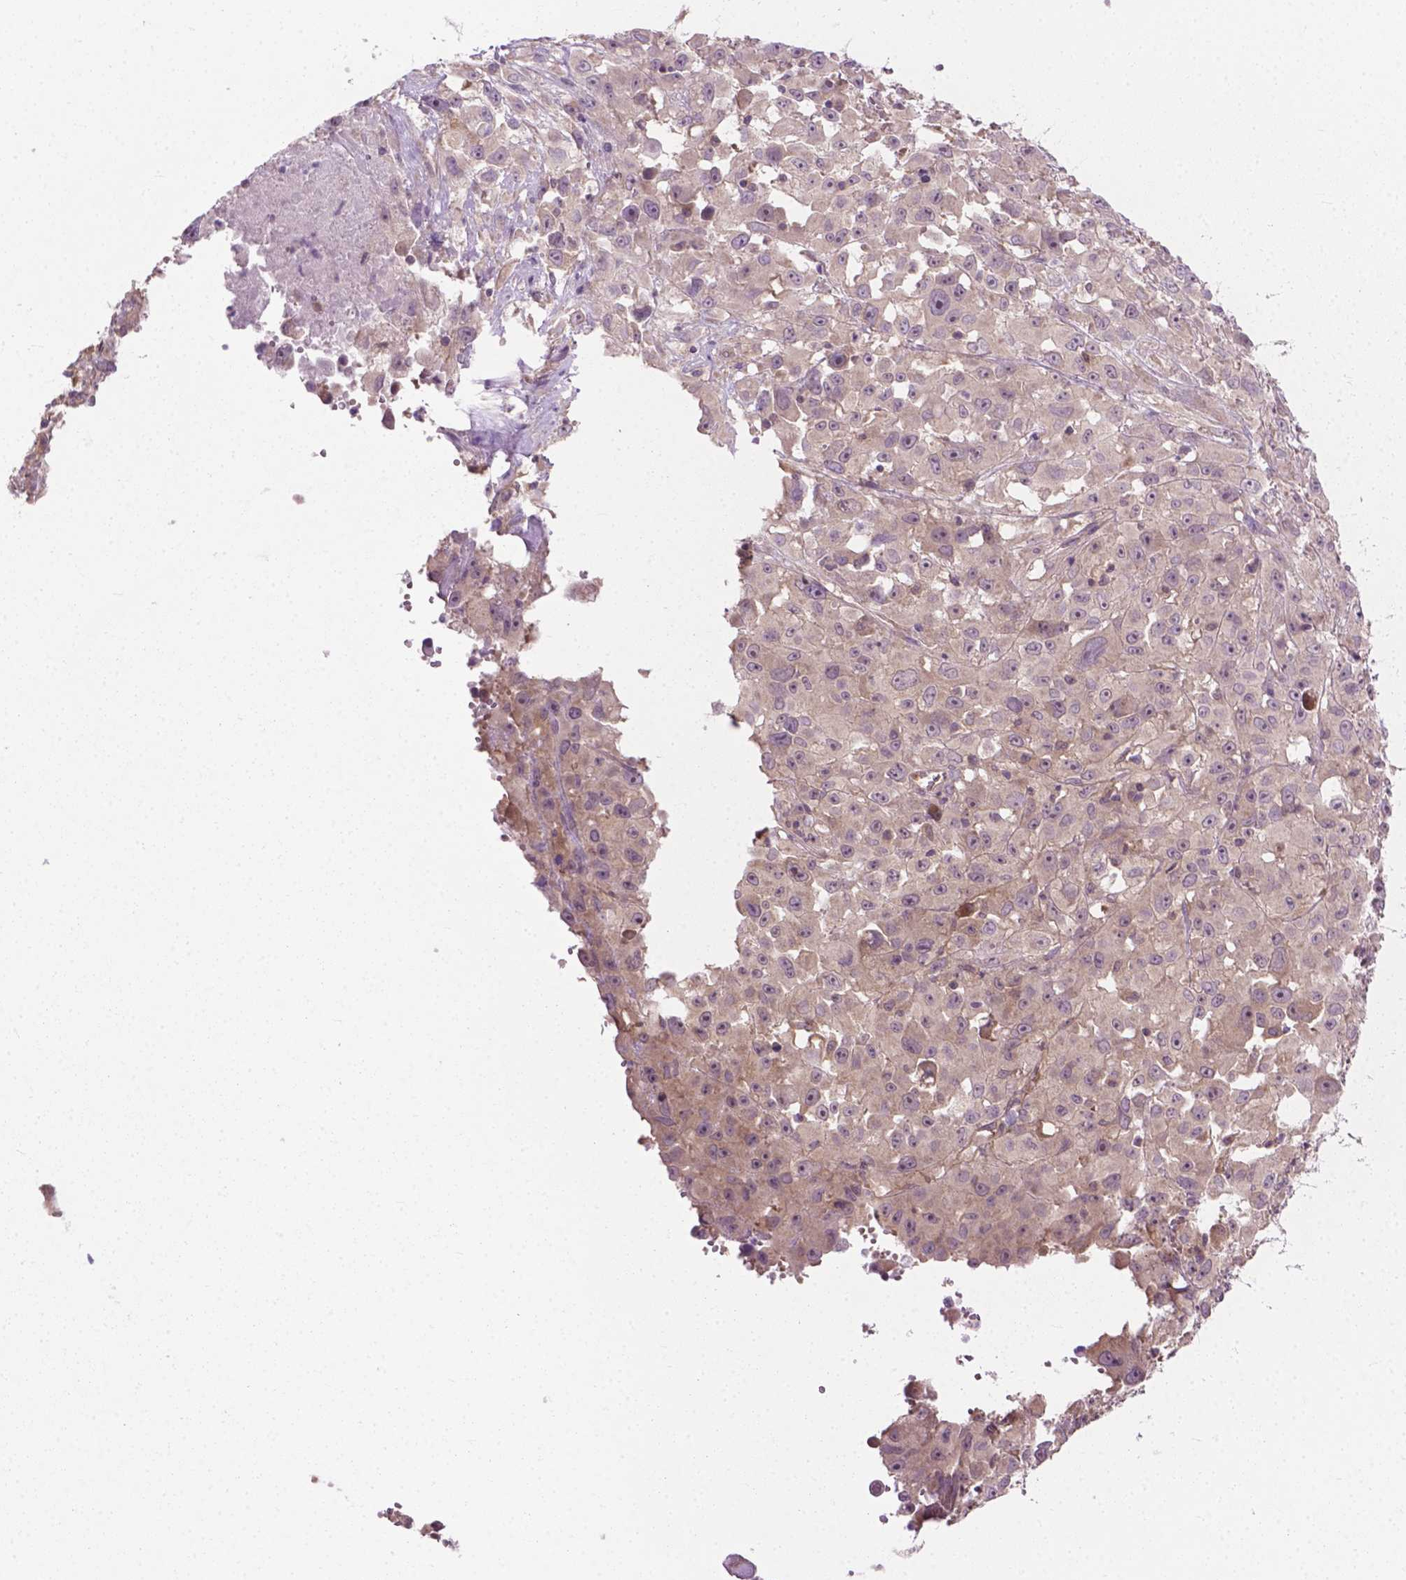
{"staining": {"intensity": "negative", "quantity": "none", "location": "none"}, "tissue": "melanoma", "cell_type": "Tumor cells", "image_type": "cancer", "snomed": [{"axis": "morphology", "description": "Malignant melanoma, Metastatic site"}, {"axis": "topography", "description": "Soft tissue"}], "caption": "Immunohistochemistry (IHC) histopathology image of melanoma stained for a protein (brown), which exhibits no staining in tumor cells.", "gene": "MZT1", "patient": {"sex": "male", "age": 50}}